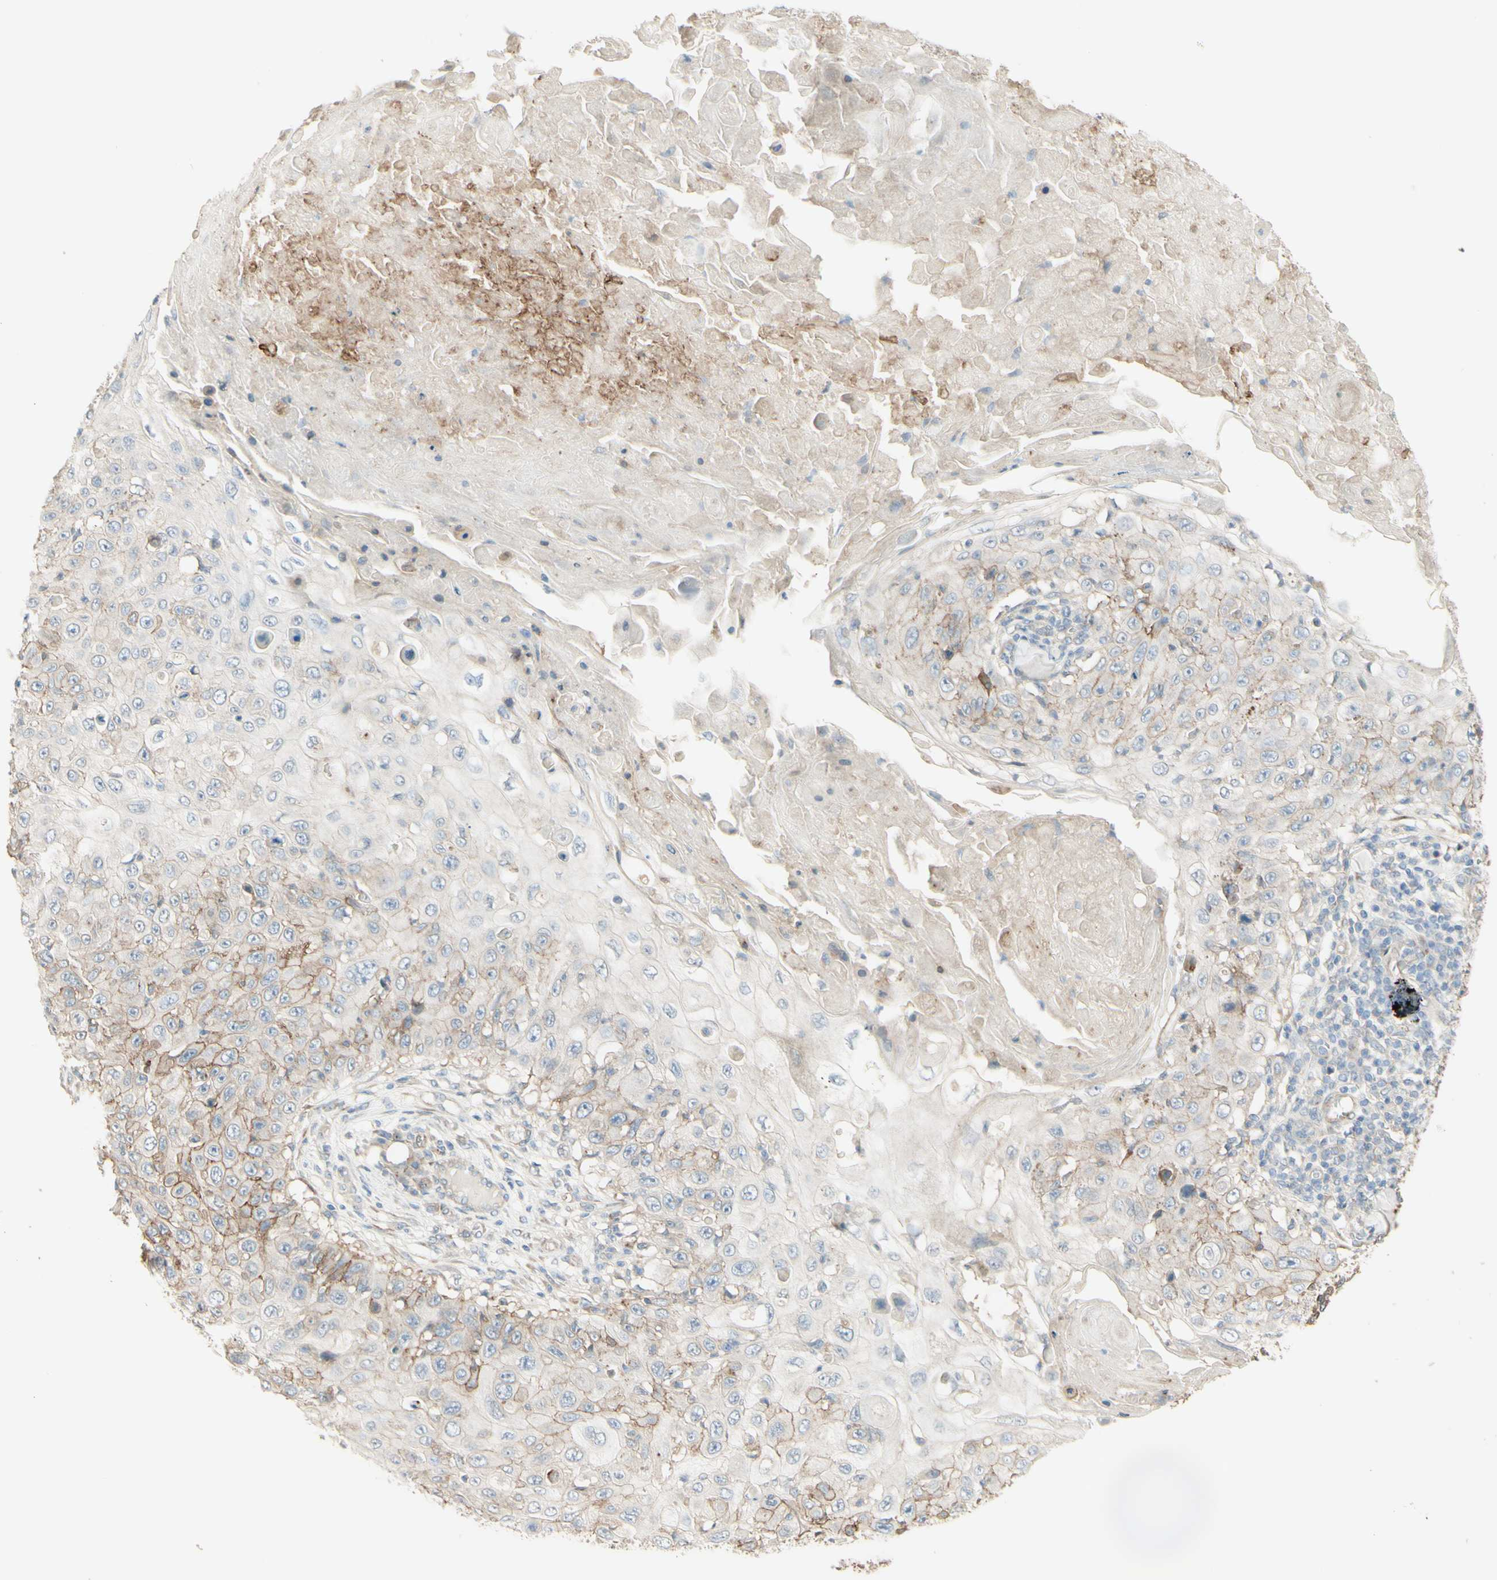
{"staining": {"intensity": "weak", "quantity": "<25%", "location": "cytoplasmic/membranous"}, "tissue": "skin cancer", "cell_type": "Tumor cells", "image_type": "cancer", "snomed": [{"axis": "morphology", "description": "Squamous cell carcinoma, NOS"}, {"axis": "topography", "description": "Skin"}], "caption": "Immunohistochemistry photomicrograph of neoplastic tissue: human skin squamous cell carcinoma stained with DAB (3,3'-diaminobenzidine) displays no significant protein positivity in tumor cells.", "gene": "RNF149", "patient": {"sex": "male", "age": 86}}